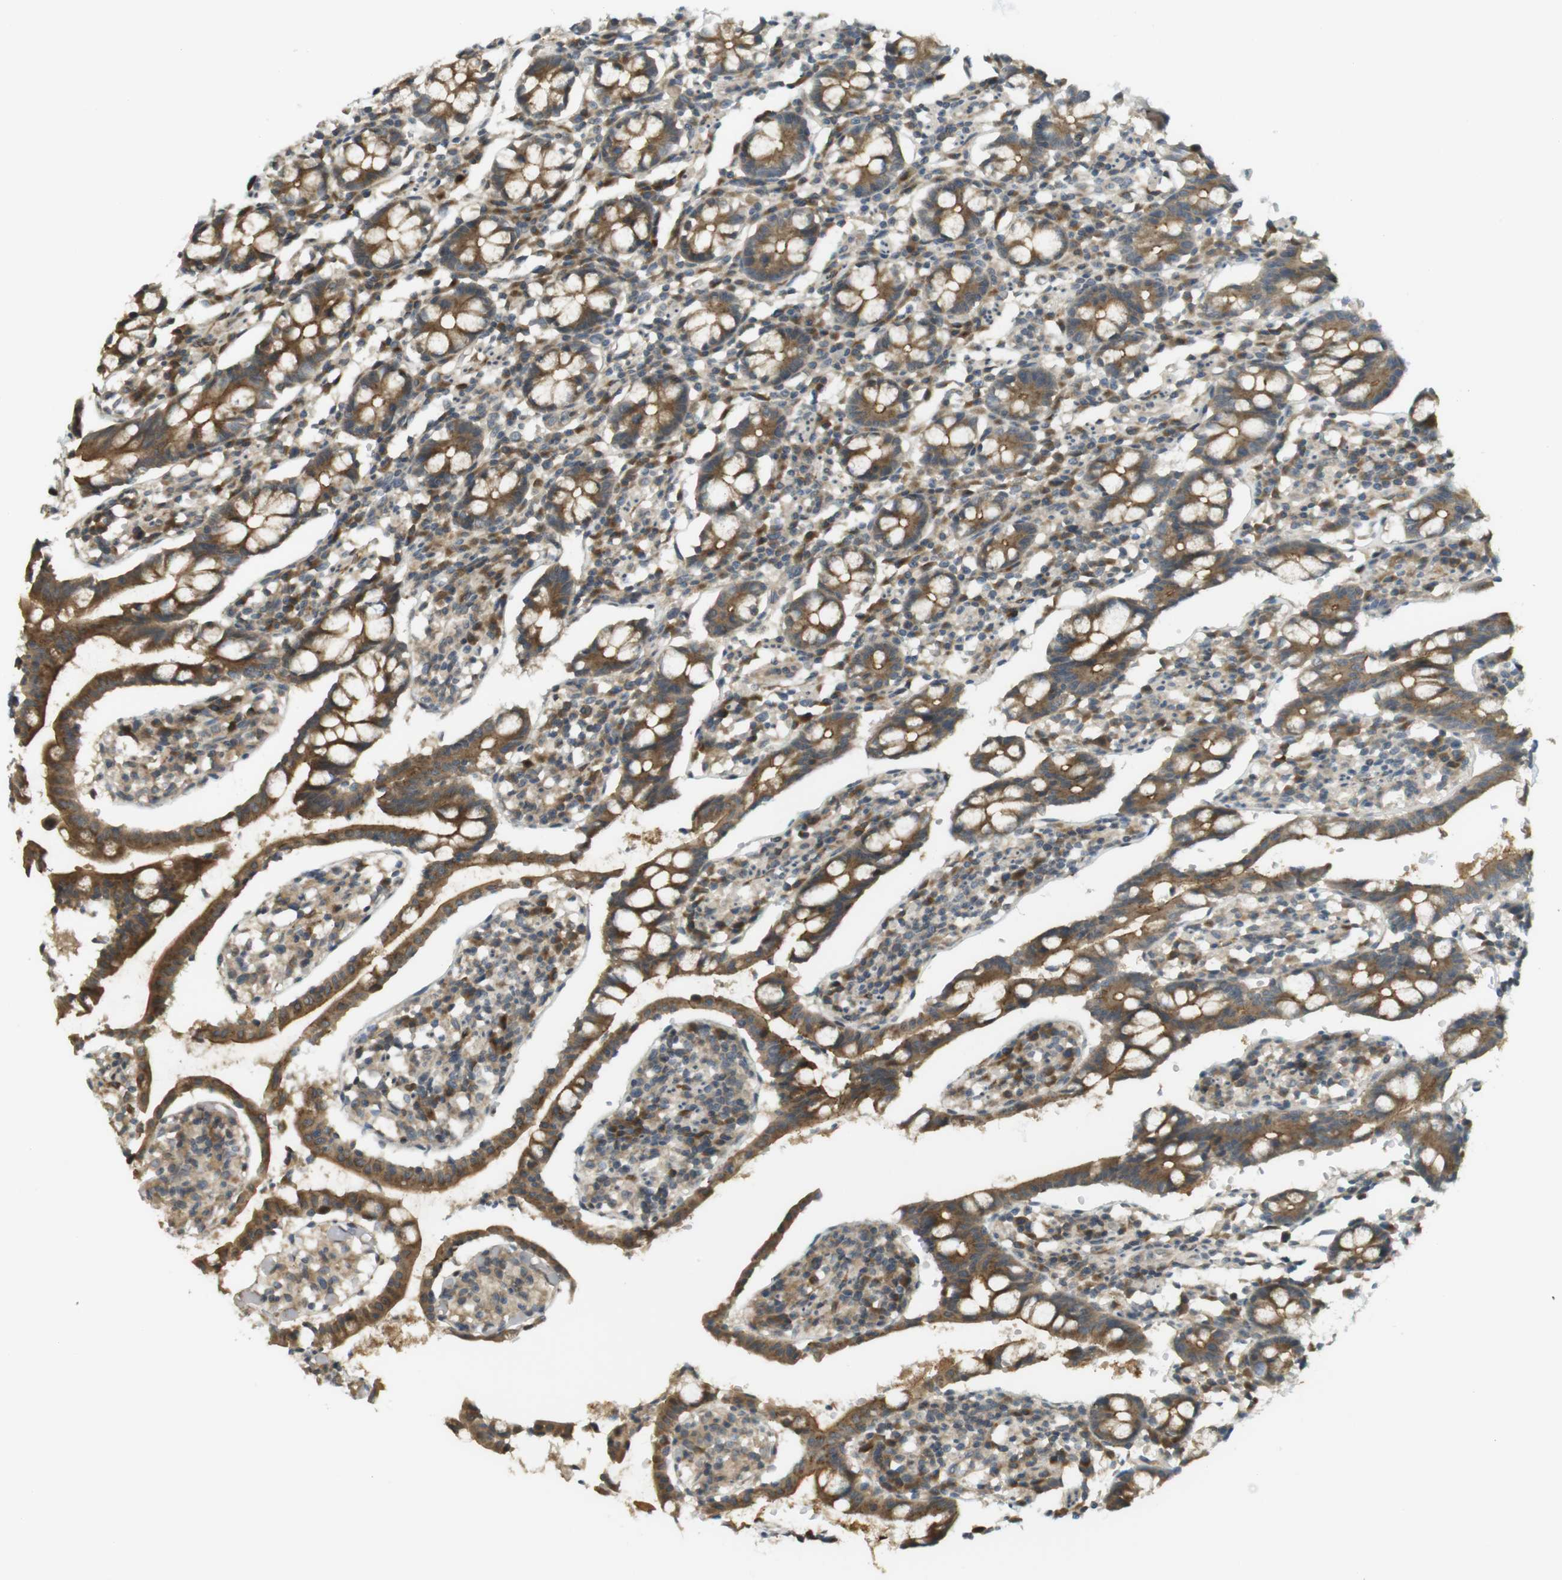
{"staining": {"intensity": "moderate", "quantity": ">75%", "location": "cytoplasmic/membranous"}, "tissue": "small intestine", "cell_type": "Glandular cells", "image_type": "normal", "snomed": [{"axis": "morphology", "description": "Normal tissue, NOS"}, {"axis": "morphology", "description": "Cystadenocarcinoma, serous, Metastatic site"}, {"axis": "topography", "description": "Small intestine"}], "caption": "Immunohistochemistry photomicrograph of benign small intestine stained for a protein (brown), which displays medium levels of moderate cytoplasmic/membranous expression in about >75% of glandular cells.", "gene": "CLRN3", "patient": {"sex": "female", "age": 61}}